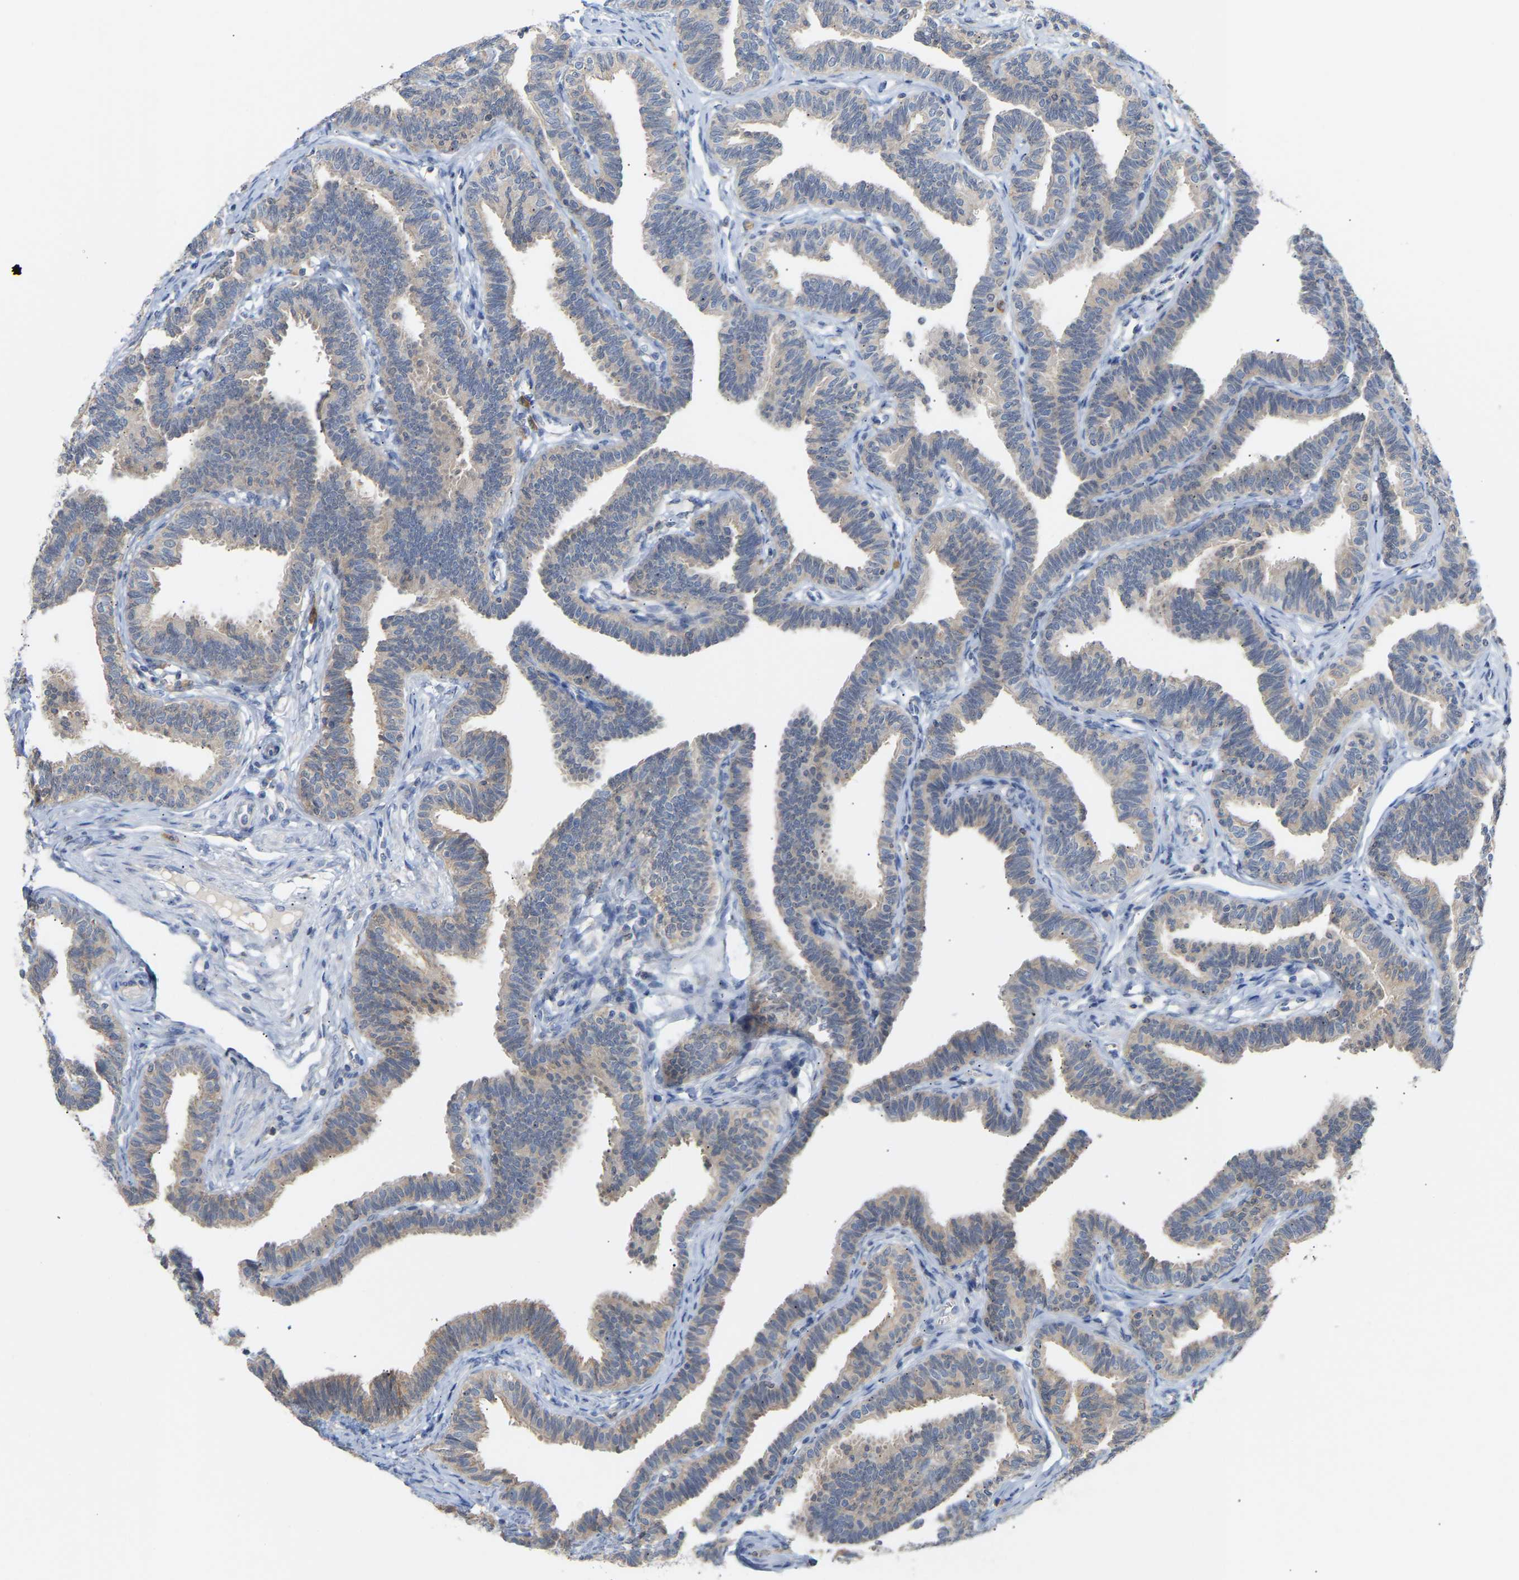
{"staining": {"intensity": "weak", "quantity": "<25%", "location": "cytoplasmic/membranous"}, "tissue": "fallopian tube", "cell_type": "Glandular cells", "image_type": "normal", "snomed": [{"axis": "morphology", "description": "Normal tissue, NOS"}, {"axis": "topography", "description": "Fallopian tube"}, {"axis": "topography", "description": "Ovary"}], "caption": "IHC photomicrograph of unremarkable fallopian tube: fallopian tube stained with DAB shows no significant protein staining in glandular cells.", "gene": "TPMT", "patient": {"sex": "female", "age": 23}}